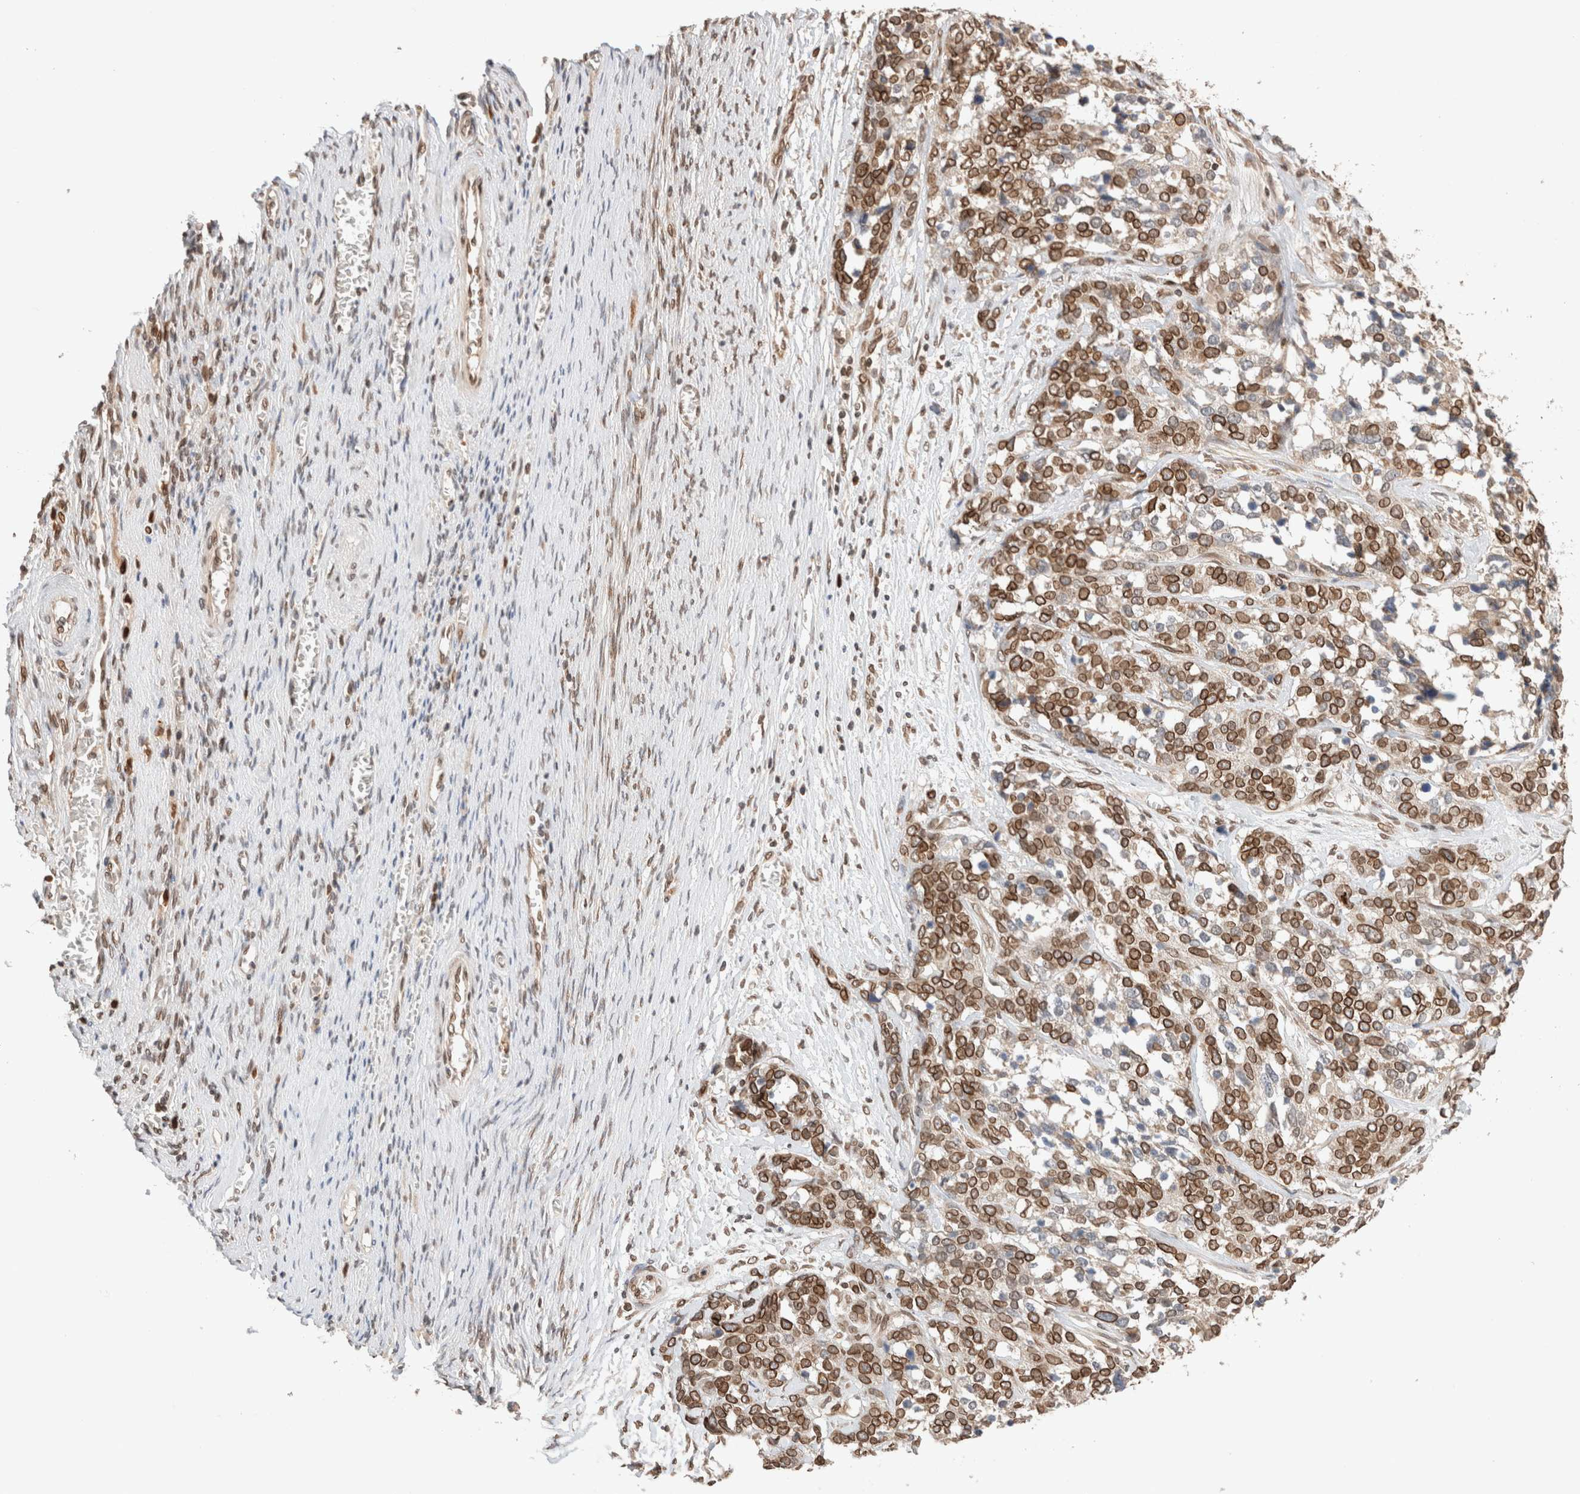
{"staining": {"intensity": "strong", "quantity": ">75%", "location": "cytoplasmic/membranous,nuclear"}, "tissue": "ovarian cancer", "cell_type": "Tumor cells", "image_type": "cancer", "snomed": [{"axis": "morphology", "description": "Cystadenocarcinoma, serous, NOS"}, {"axis": "topography", "description": "Ovary"}], "caption": "Strong cytoplasmic/membranous and nuclear staining is present in approximately >75% of tumor cells in serous cystadenocarcinoma (ovarian). Immunohistochemistry stains the protein of interest in brown and the nuclei are stained blue.", "gene": "TPR", "patient": {"sex": "female", "age": 44}}